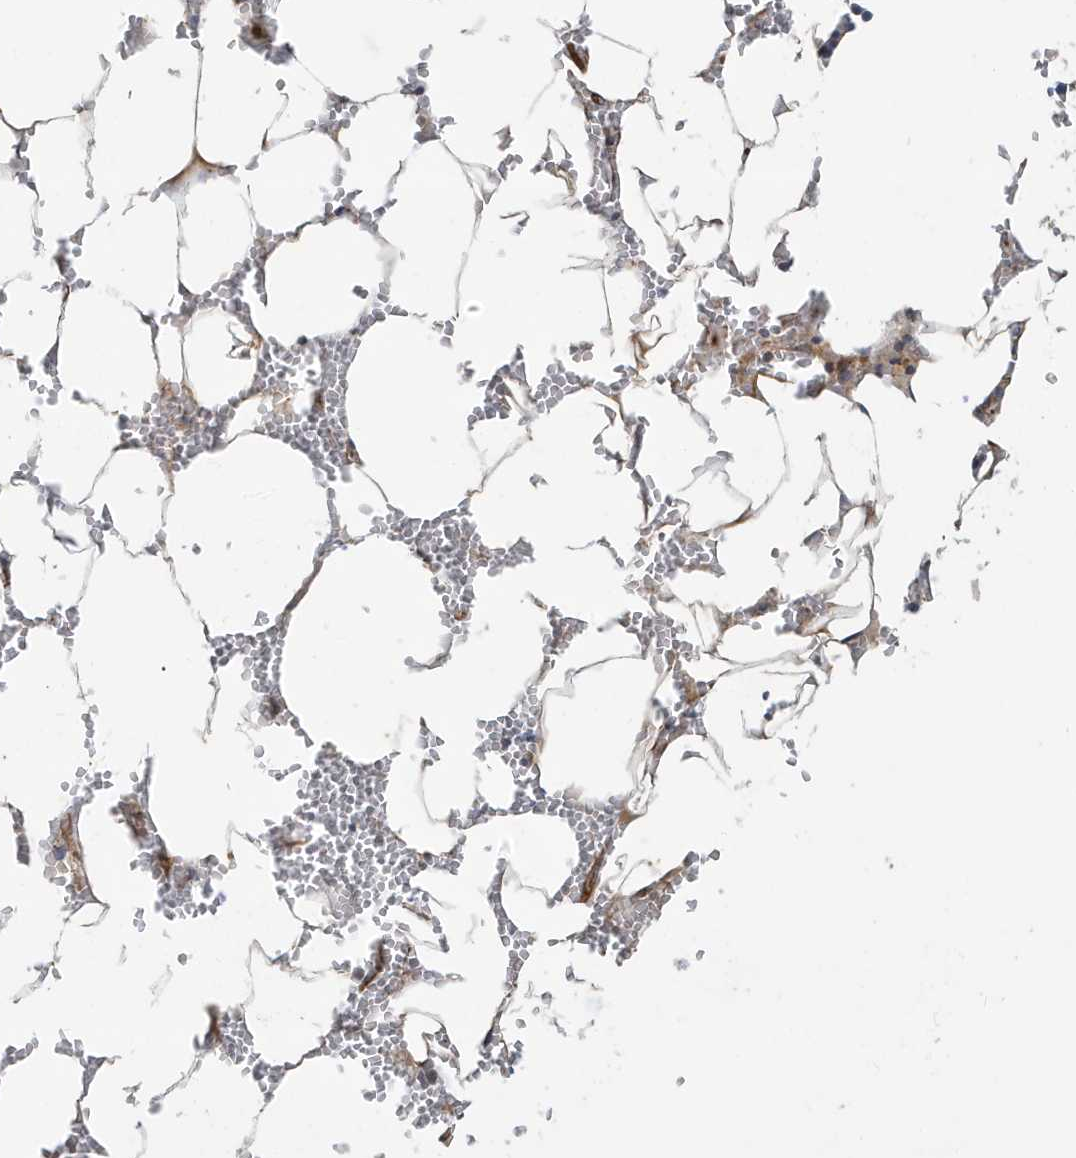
{"staining": {"intensity": "negative", "quantity": "none", "location": "none"}, "tissue": "bone marrow", "cell_type": "Hematopoietic cells", "image_type": "normal", "snomed": [{"axis": "morphology", "description": "Normal tissue, NOS"}, {"axis": "topography", "description": "Bone marrow"}], "caption": "A high-resolution photomicrograph shows immunohistochemistry staining of unremarkable bone marrow, which exhibits no significant positivity in hematopoietic cells. (Stains: DAB IHC with hematoxylin counter stain, Microscopy: brightfield microscopy at high magnification).", "gene": "ATP23", "patient": {"sex": "male", "age": 70}}